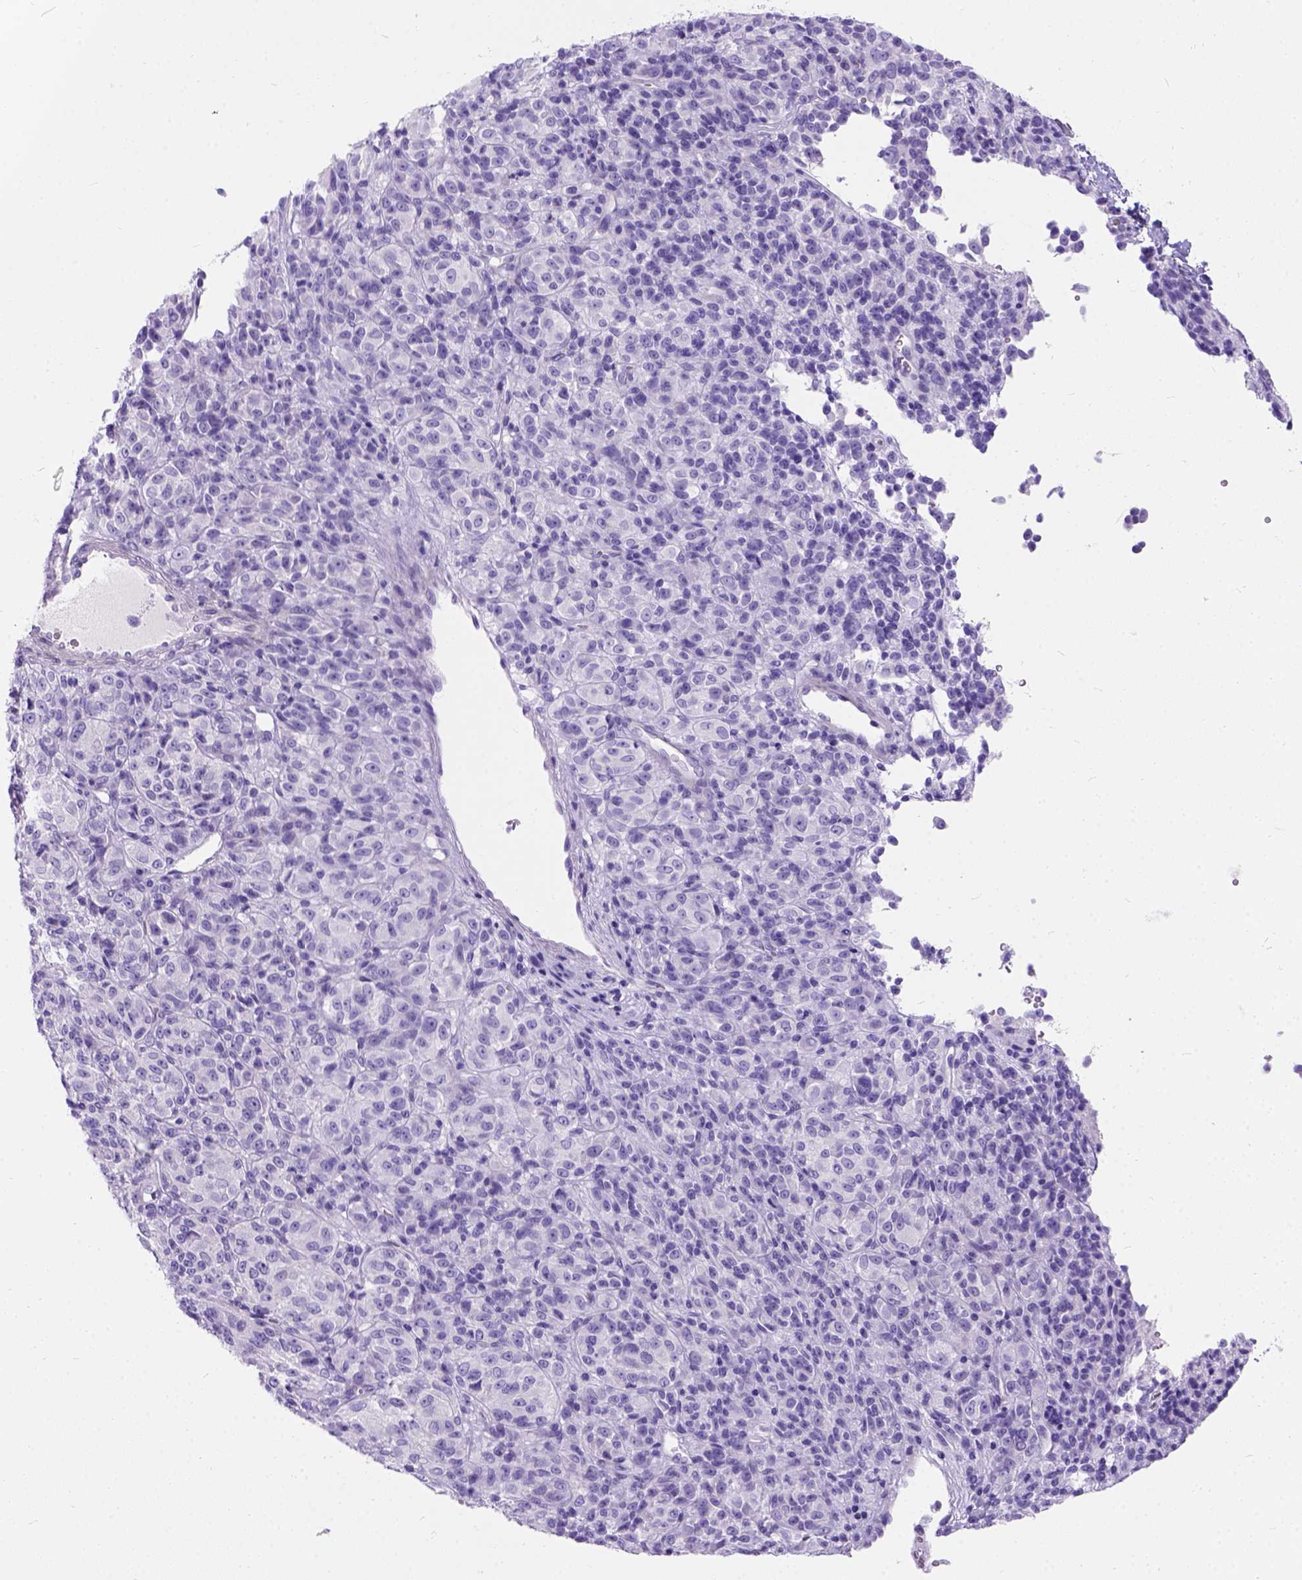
{"staining": {"intensity": "negative", "quantity": "none", "location": "none"}, "tissue": "melanoma", "cell_type": "Tumor cells", "image_type": "cancer", "snomed": [{"axis": "morphology", "description": "Malignant melanoma, Metastatic site"}, {"axis": "topography", "description": "Brain"}], "caption": "Immunohistochemistry photomicrograph of neoplastic tissue: human melanoma stained with DAB shows no significant protein expression in tumor cells.", "gene": "C7orf57", "patient": {"sex": "female", "age": 56}}